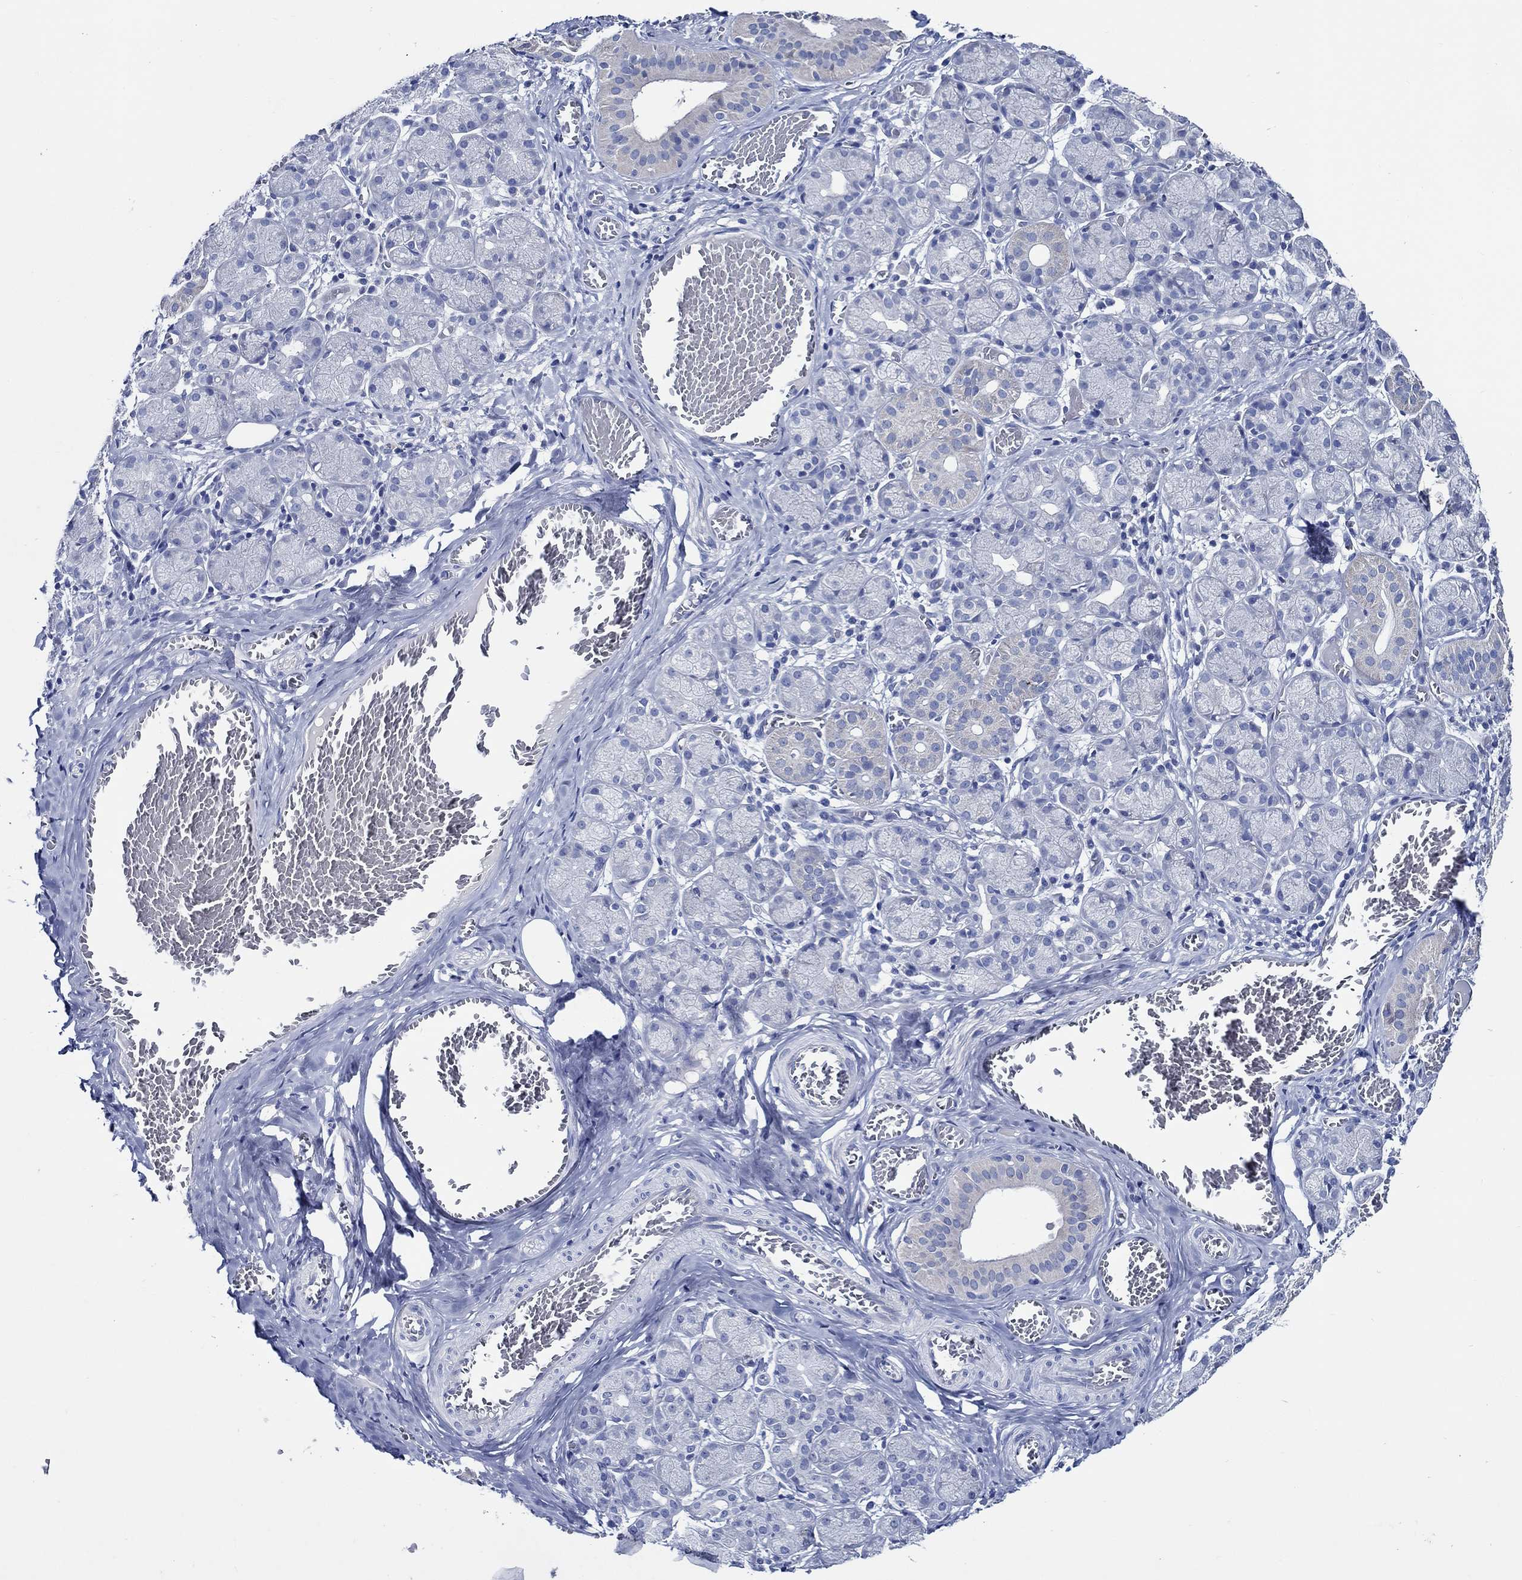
{"staining": {"intensity": "negative", "quantity": "none", "location": "none"}, "tissue": "salivary gland", "cell_type": "Glandular cells", "image_type": "normal", "snomed": [{"axis": "morphology", "description": "Normal tissue, NOS"}, {"axis": "topography", "description": "Salivary gland"}, {"axis": "topography", "description": "Peripheral nerve tissue"}], "caption": "This micrograph is of normal salivary gland stained with immunohistochemistry (IHC) to label a protein in brown with the nuclei are counter-stained blue. There is no expression in glandular cells. The staining is performed using DAB (3,3'-diaminobenzidine) brown chromogen with nuclei counter-stained in using hematoxylin.", "gene": "SKOR1", "patient": {"sex": "female", "age": 24}}